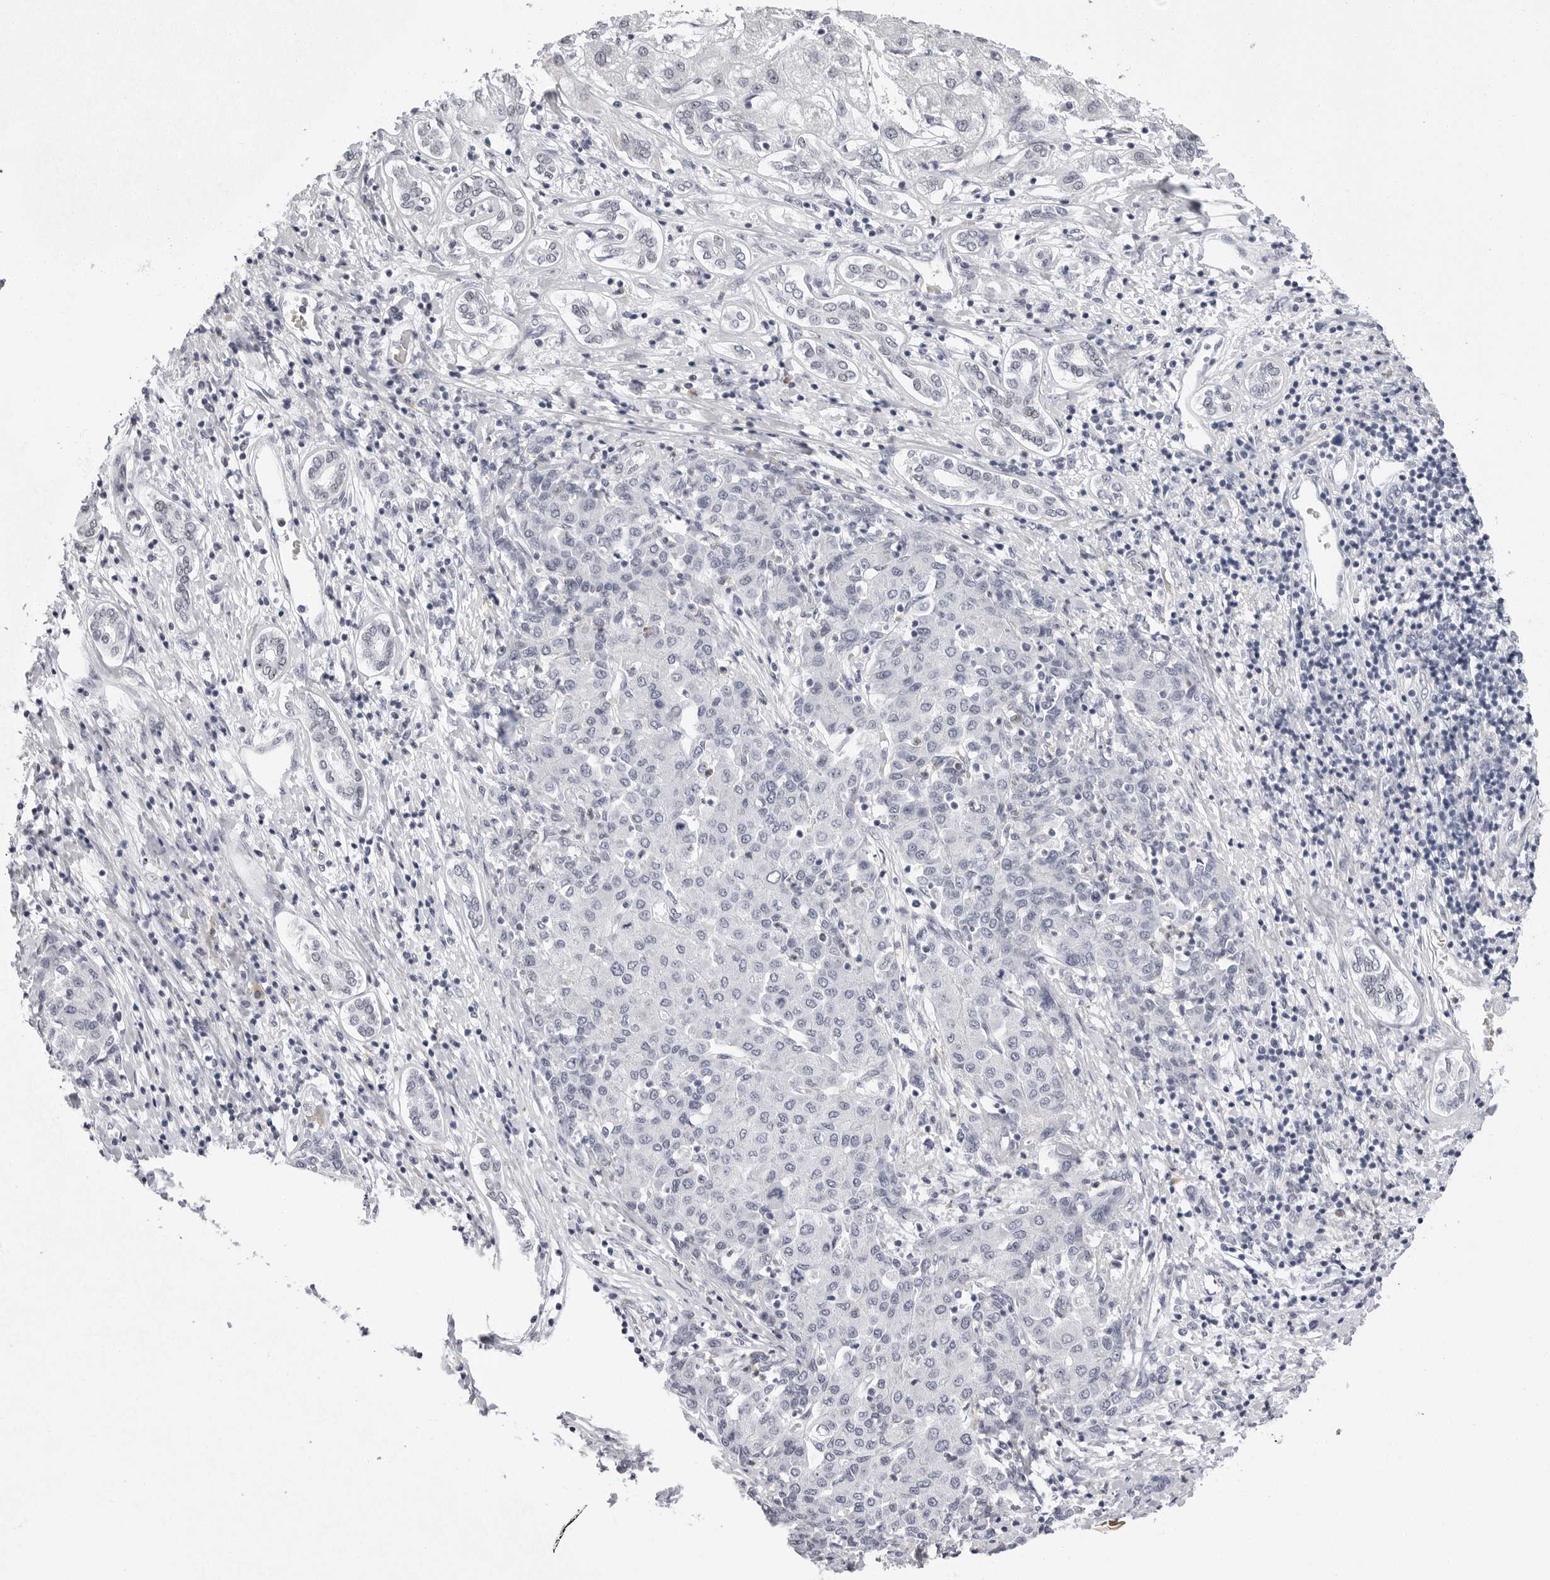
{"staining": {"intensity": "negative", "quantity": "none", "location": "none"}, "tissue": "liver cancer", "cell_type": "Tumor cells", "image_type": "cancer", "snomed": [{"axis": "morphology", "description": "Carcinoma, Hepatocellular, NOS"}, {"axis": "topography", "description": "Liver"}], "caption": "High power microscopy micrograph of an immunohistochemistry (IHC) photomicrograph of liver cancer (hepatocellular carcinoma), revealing no significant staining in tumor cells.", "gene": "VEZF1", "patient": {"sex": "male", "age": 65}}